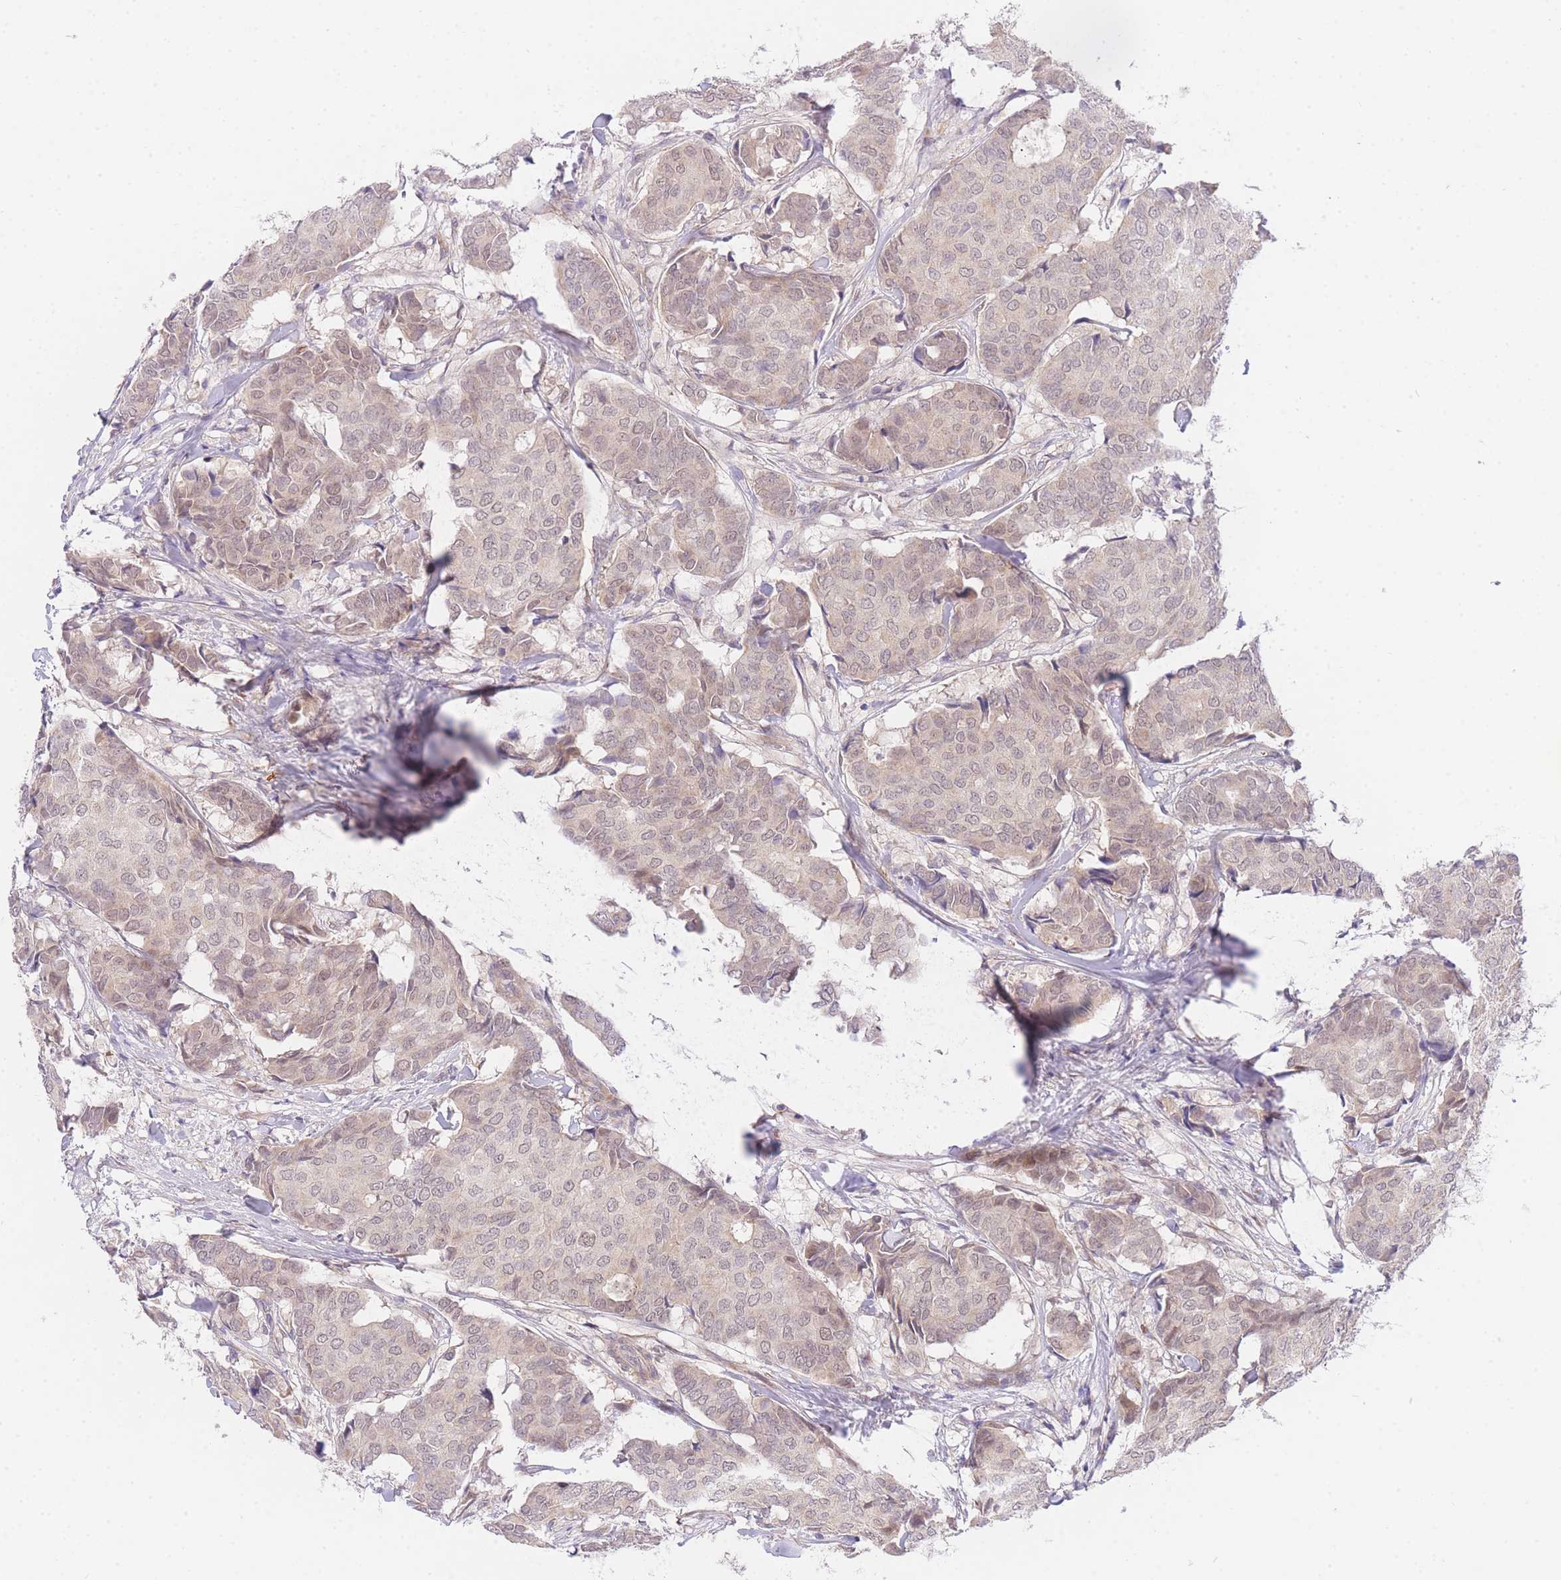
{"staining": {"intensity": "weak", "quantity": "25%-75%", "location": "cytoplasmic/membranous,nuclear"}, "tissue": "breast cancer", "cell_type": "Tumor cells", "image_type": "cancer", "snomed": [{"axis": "morphology", "description": "Duct carcinoma"}, {"axis": "topography", "description": "Breast"}], "caption": "A brown stain labels weak cytoplasmic/membranous and nuclear positivity of a protein in human breast cancer tumor cells.", "gene": "SLC25A33", "patient": {"sex": "female", "age": 75}}